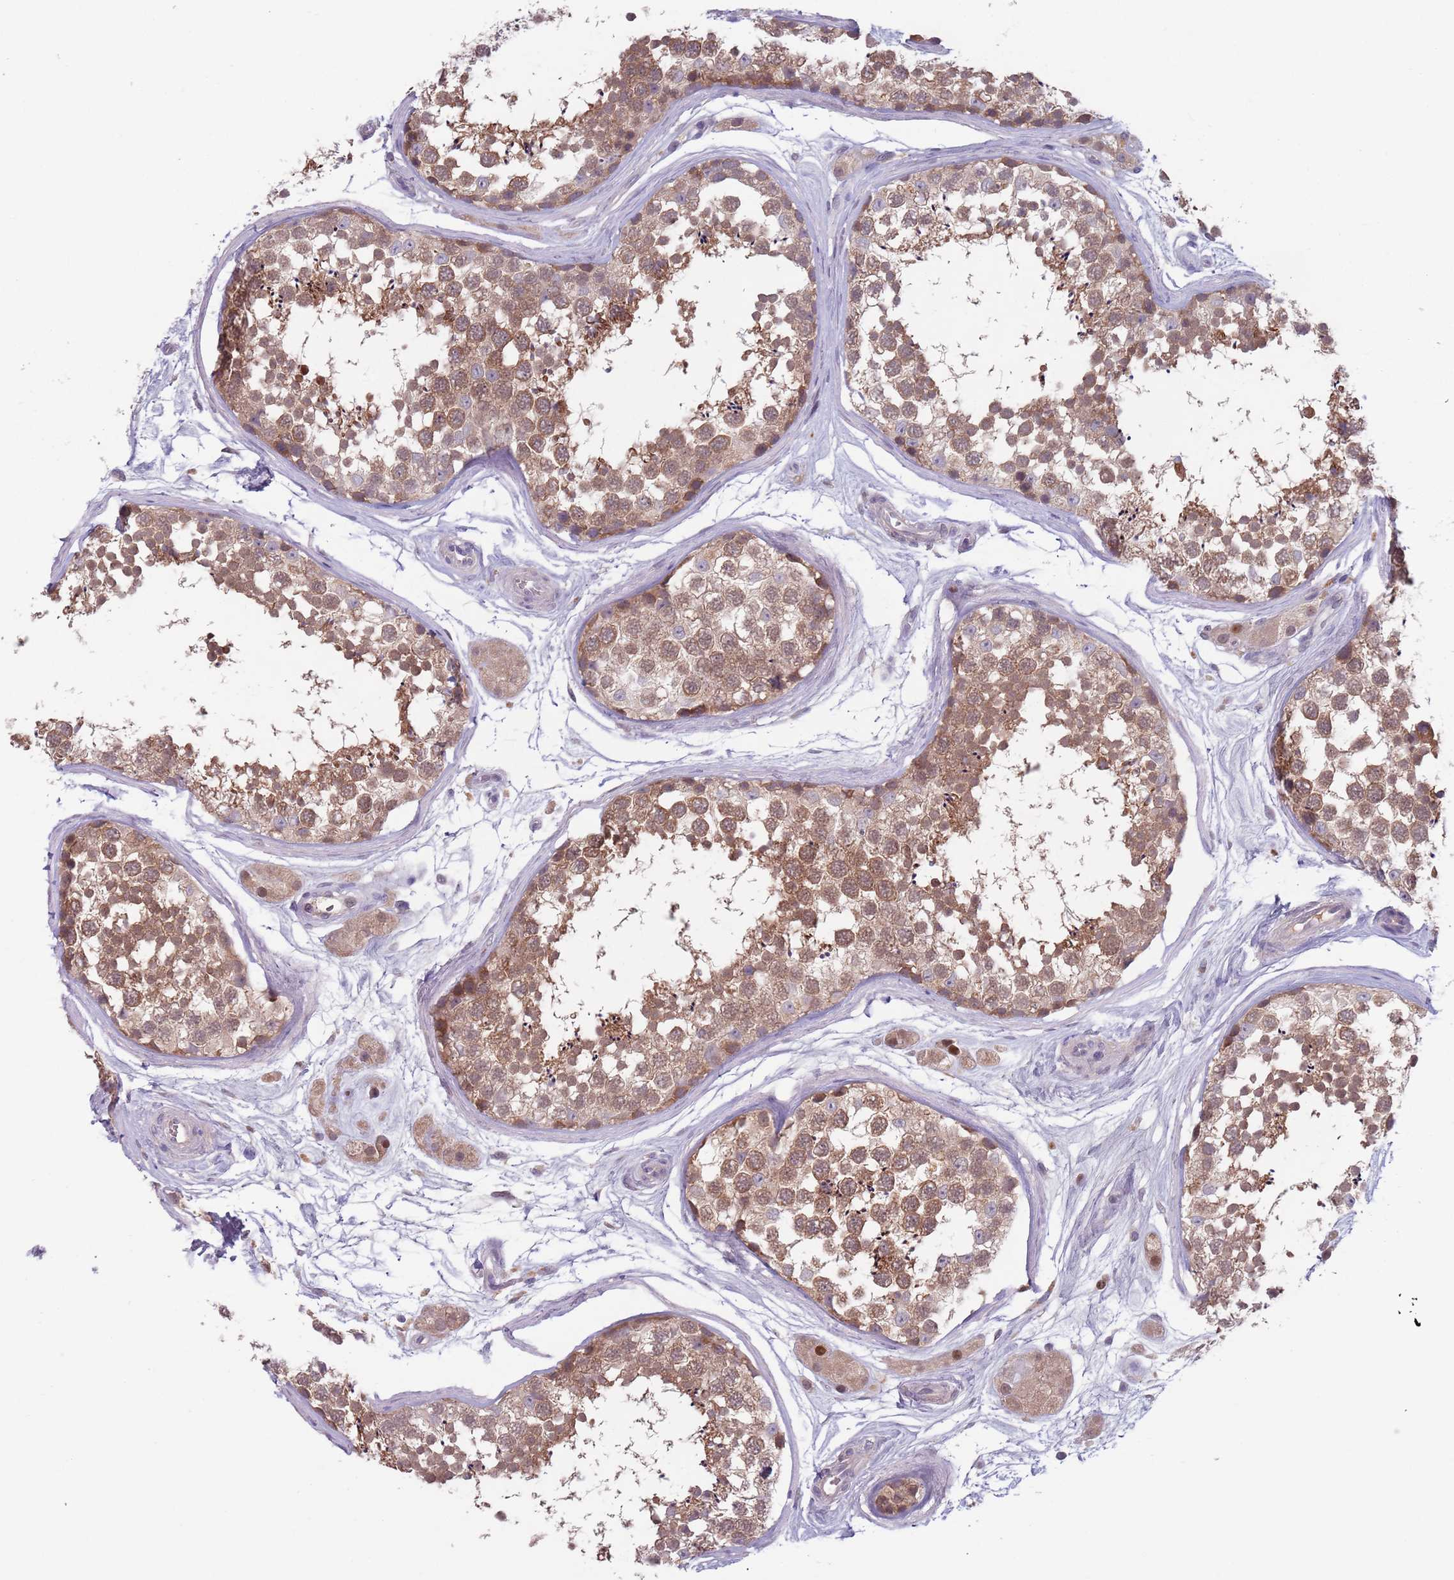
{"staining": {"intensity": "moderate", "quantity": ">75%", "location": "cytoplasmic/membranous"}, "tissue": "testis", "cell_type": "Cells in seminiferous ducts", "image_type": "normal", "snomed": [{"axis": "morphology", "description": "Normal tissue, NOS"}, {"axis": "topography", "description": "Testis"}], "caption": "A medium amount of moderate cytoplasmic/membranous staining is present in about >75% of cells in seminiferous ducts in normal testis.", "gene": "TYW1B", "patient": {"sex": "male", "age": 56}}